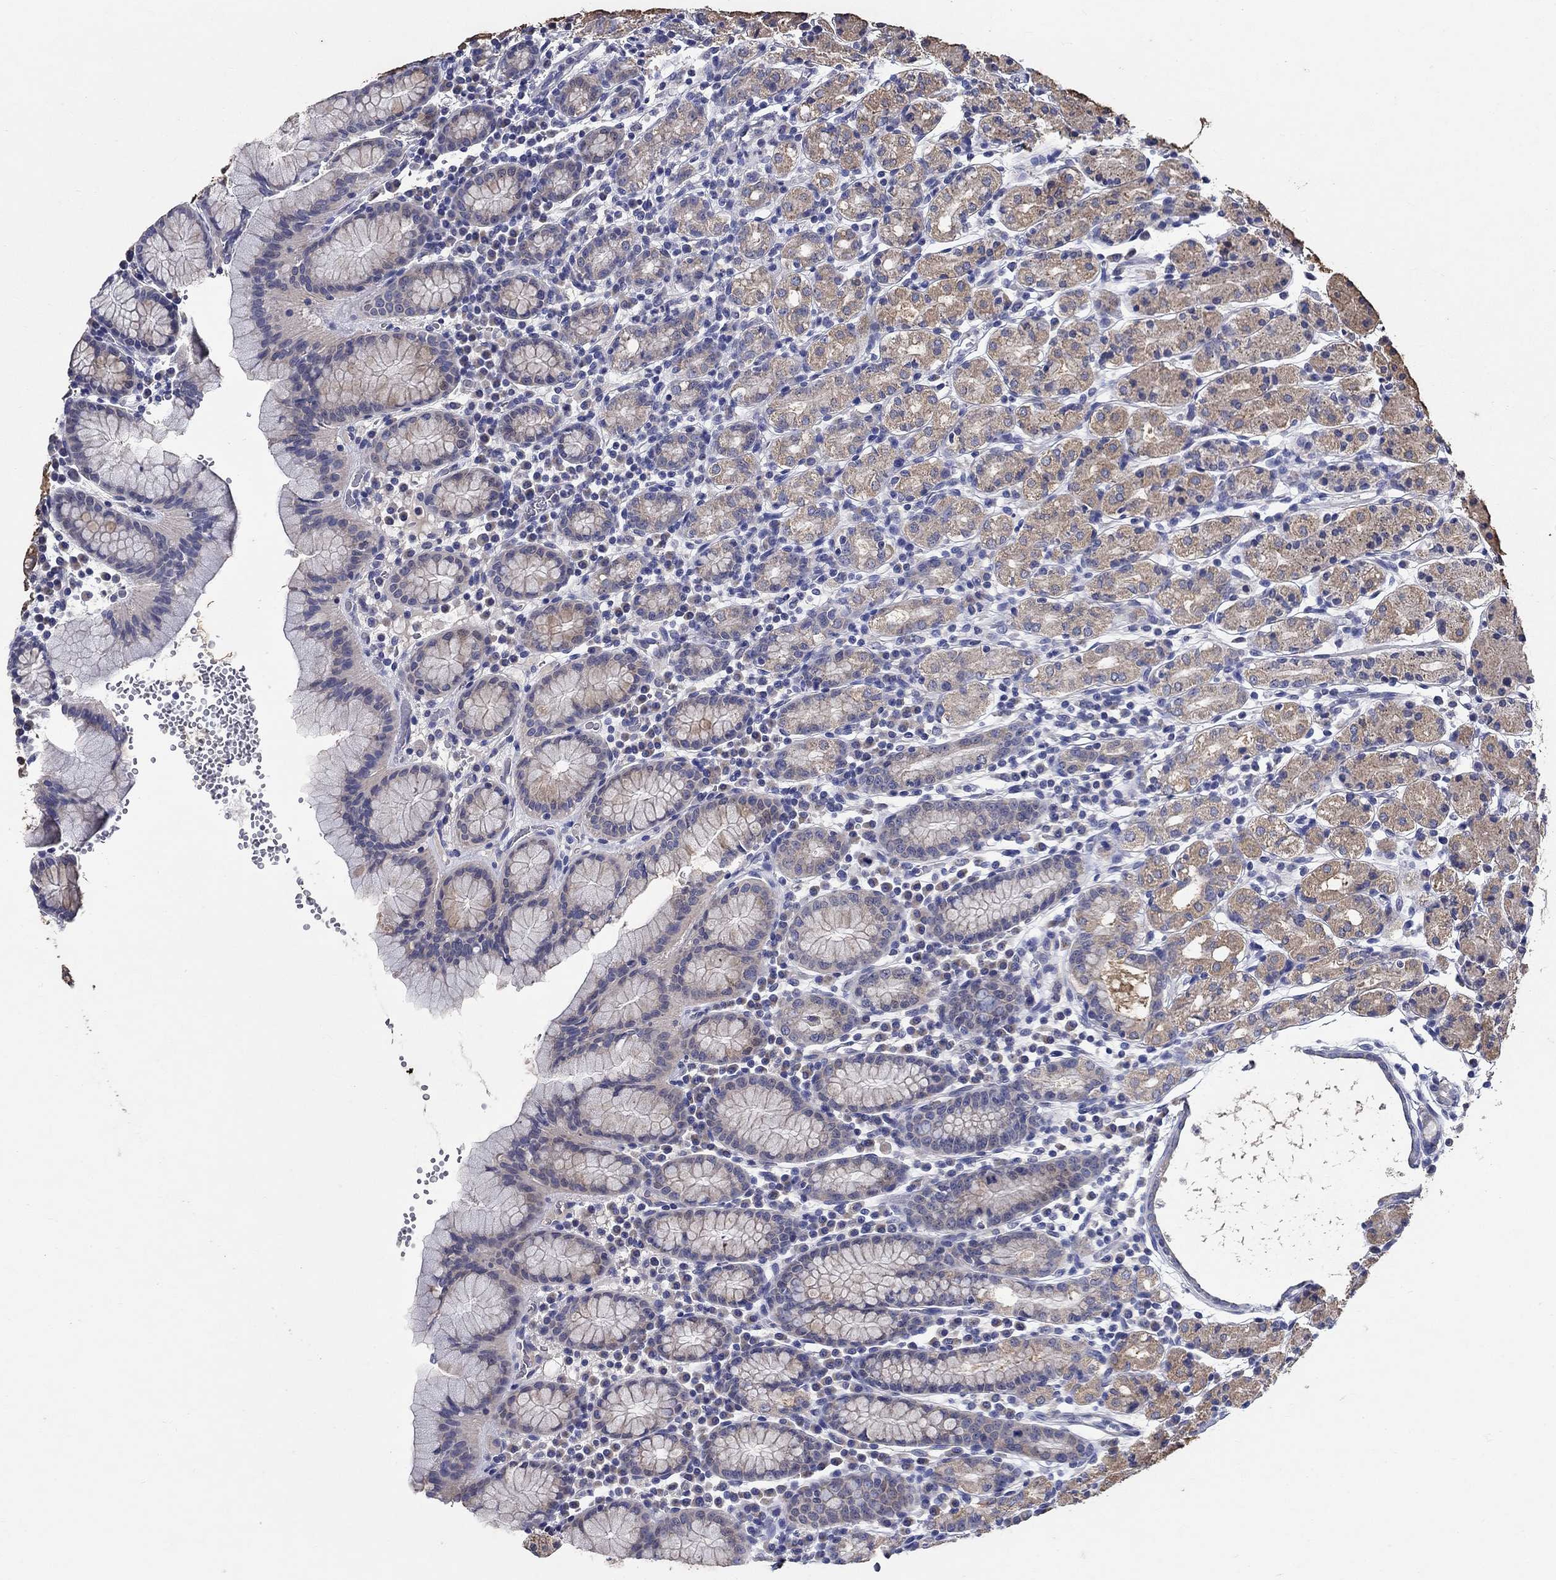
{"staining": {"intensity": "moderate", "quantity": "25%-75%", "location": "cytoplasmic/membranous"}, "tissue": "stomach", "cell_type": "Glandular cells", "image_type": "normal", "snomed": [{"axis": "morphology", "description": "Normal tissue, NOS"}, {"axis": "topography", "description": "Stomach, upper"}, {"axis": "topography", "description": "Stomach"}], "caption": "Immunohistochemical staining of unremarkable stomach displays 25%-75% levels of moderate cytoplasmic/membranous protein staining in approximately 25%-75% of glandular cells. The staining was performed using DAB (3,3'-diaminobenzidine) to visualize the protein expression in brown, while the nuclei were stained in blue with hematoxylin (Magnification: 20x).", "gene": "PROZ", "patient": {"sex": "male", "age": 62}}